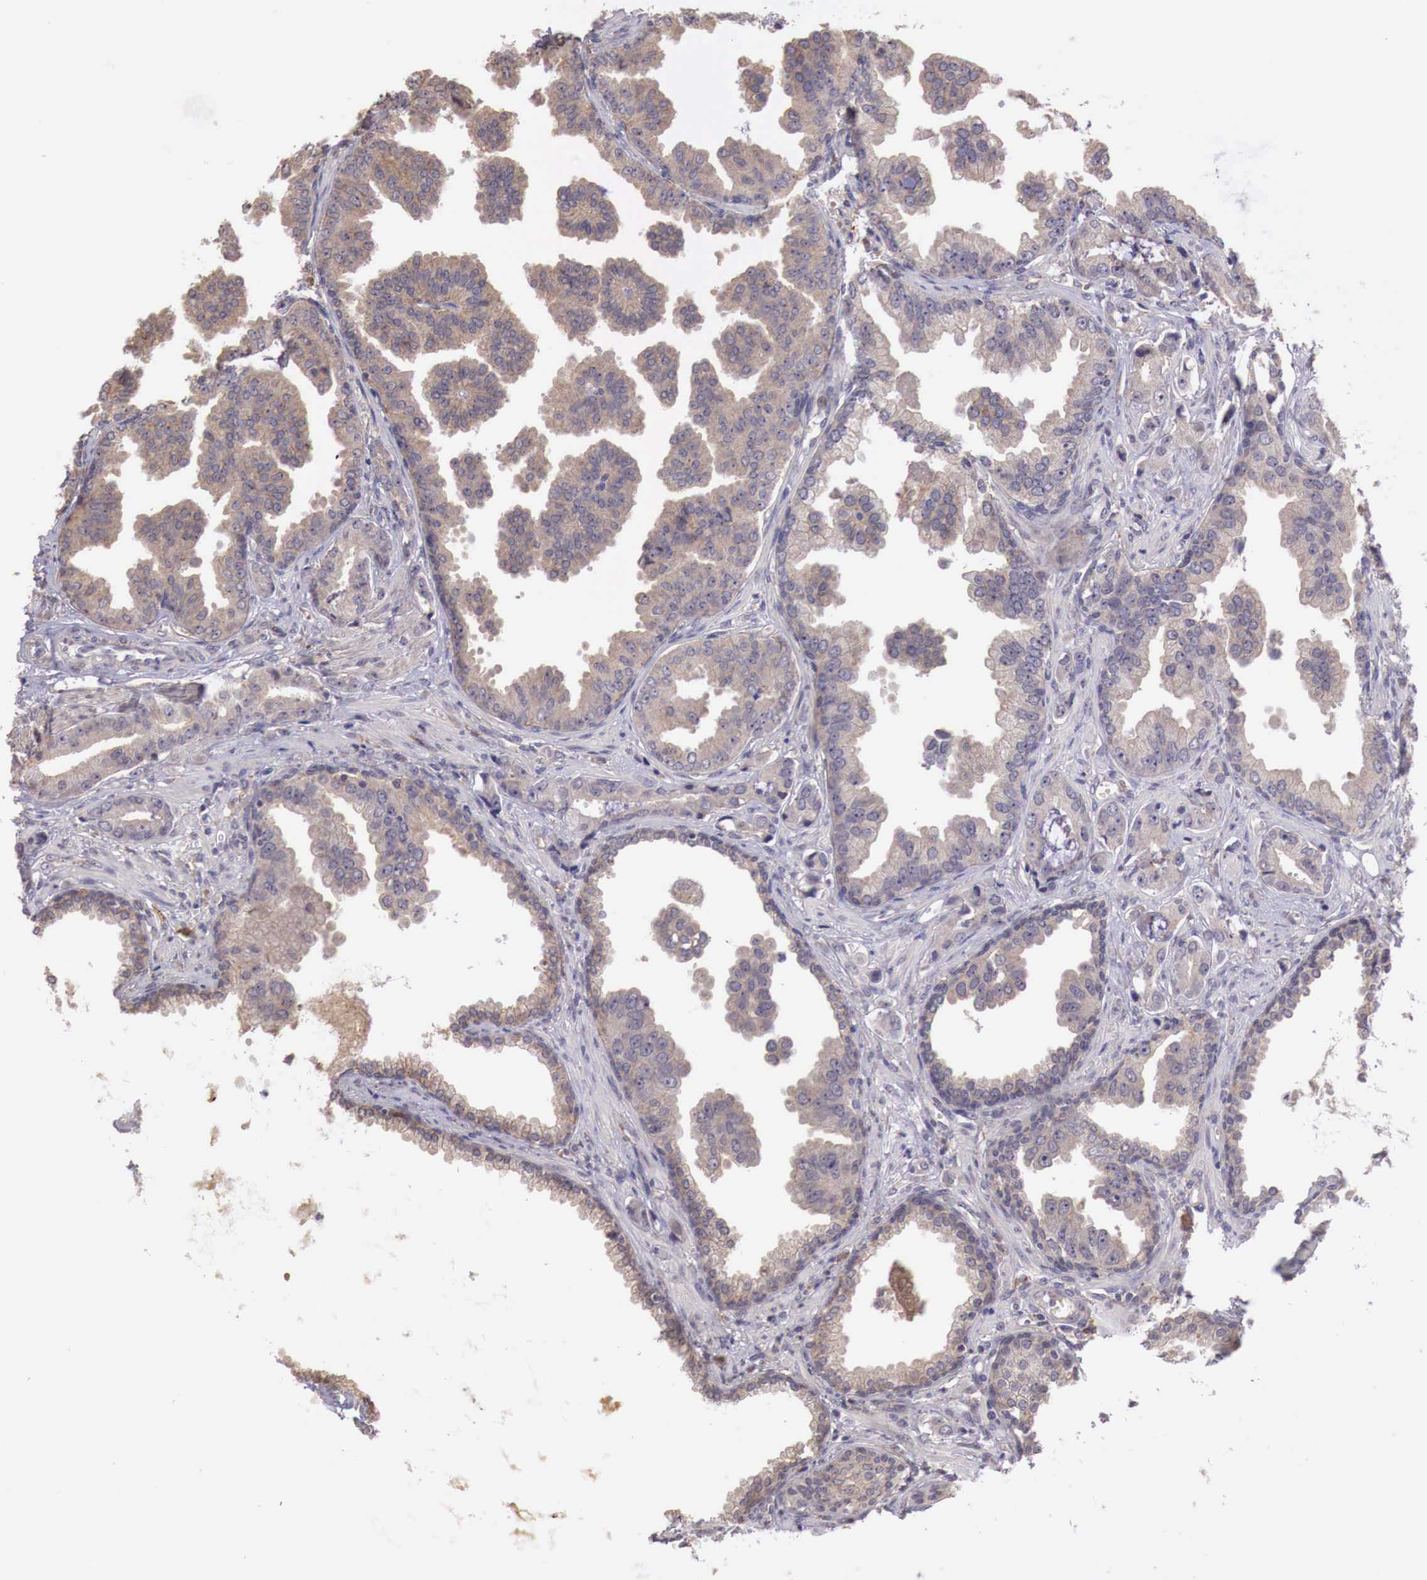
{"staining": {"intensity": "weak", "quantity": "25%-75%", "location": "cytoplasmic/membranous"}, "tissue": "prostate cancer", "cell_type": "Tumor cells", "image_type": "cancer", "snomed": [{"axis": "morphology", "description": "Adenocarcinoma, Low grade"}, {"axis": "topography", "description": "Prostate"}], "caption": "This is a histology image of immunohistochemistry staining of prostate cancer, which shows weak staining in the cytoplasmic/membranous of tumor cells.", "gene": "CHRDL1", "patient": {"sex": "male", "age": 65}}